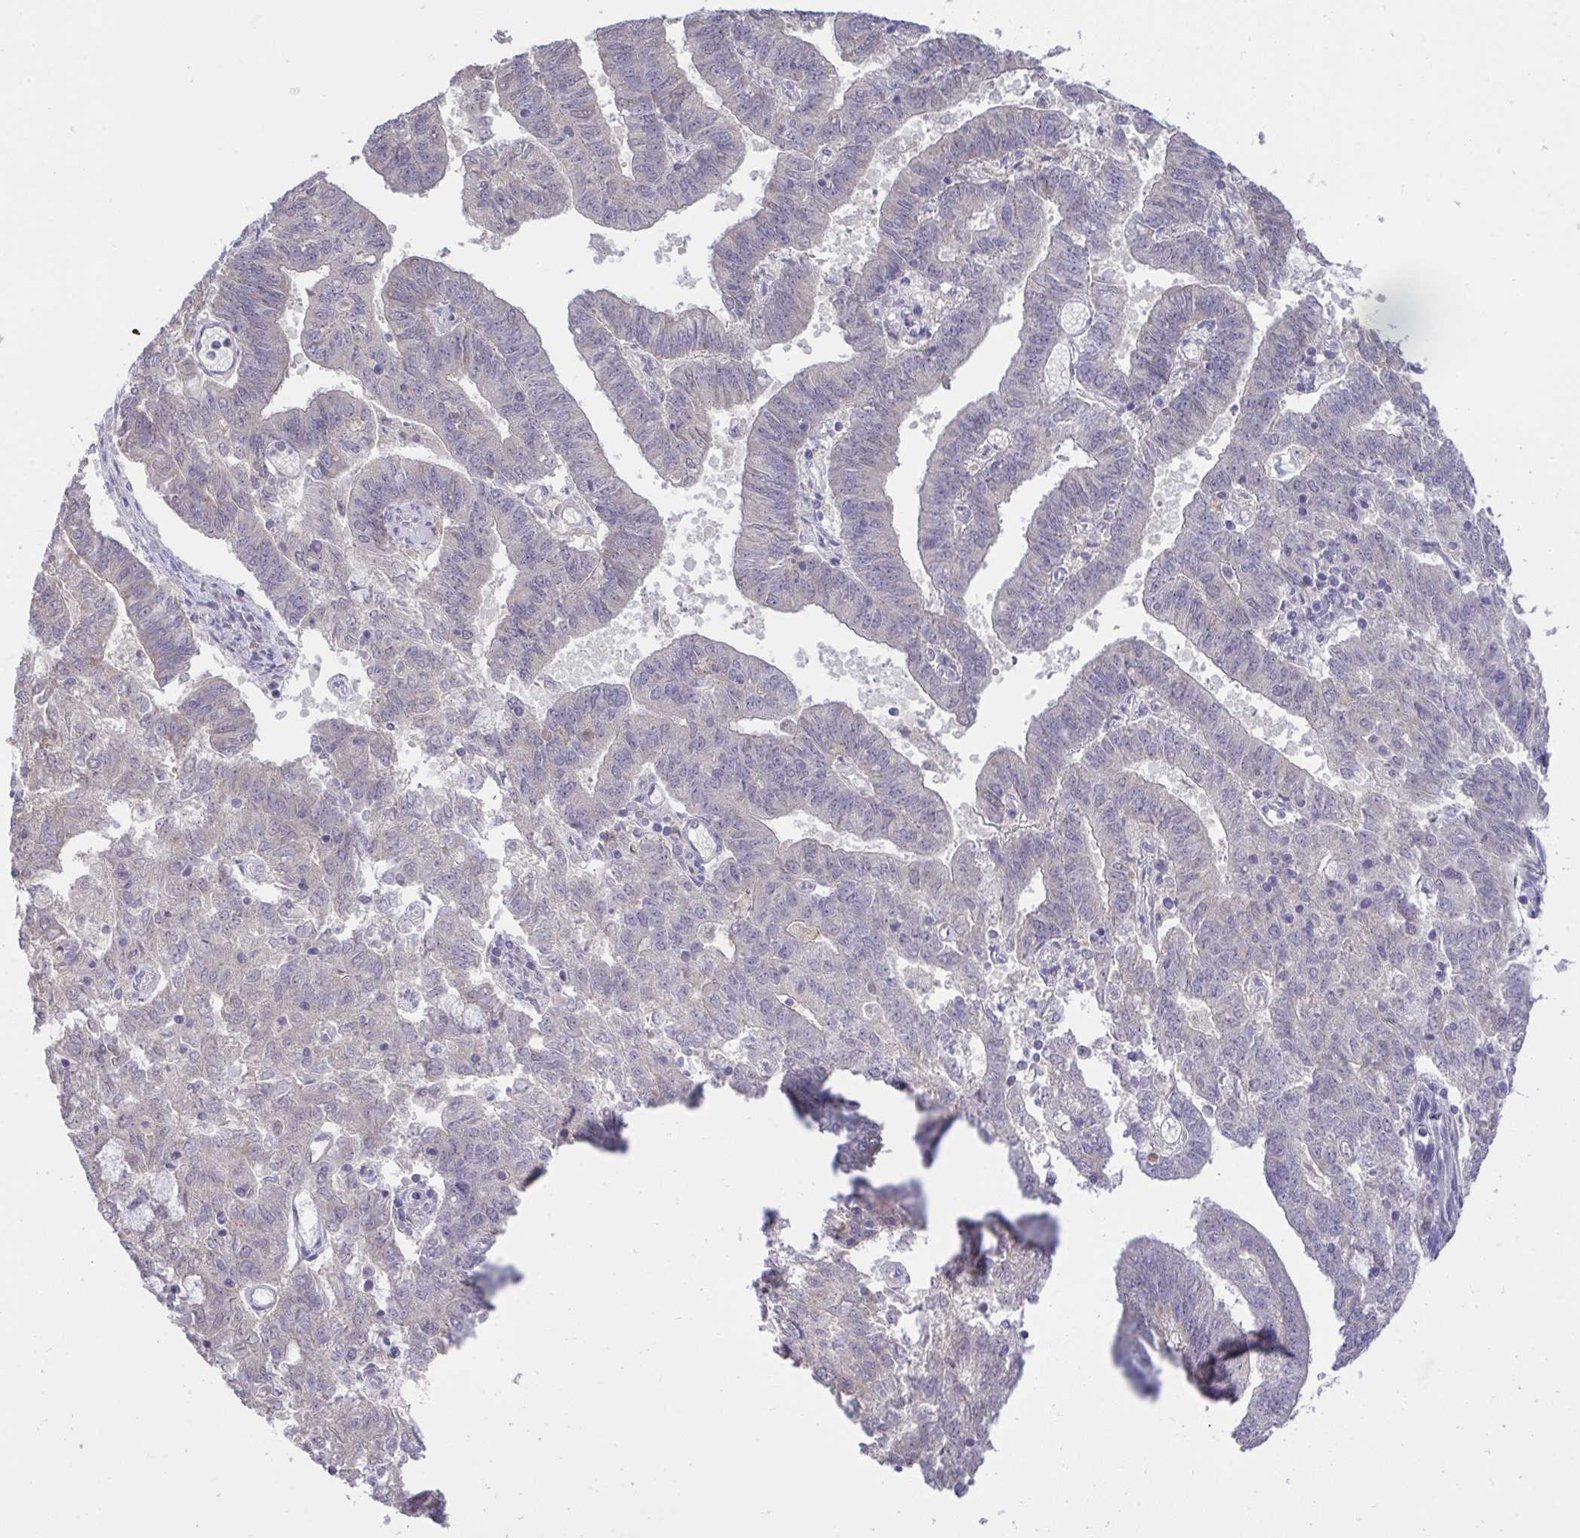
{"staining": {"intensity": "negative", "quantity": "none", "location": "none"}, "tissue": "endometrial cancer", "cell_type": "Tumor cells", "image_type": "cancer", "snomed": [{"axis": "morphology", "description": "Adenocarcinoma, NOS"}, {"axis": "topography", "description": "Endometrium"}], "caption": "Immunohistochemistry (IHC) photomicrograph of human endometrial cancer stained for a protein (brown), which displays no expression in tumor cells.", "gene": "TMEM41A", "patient": {"sex": "female", "age": 82}}